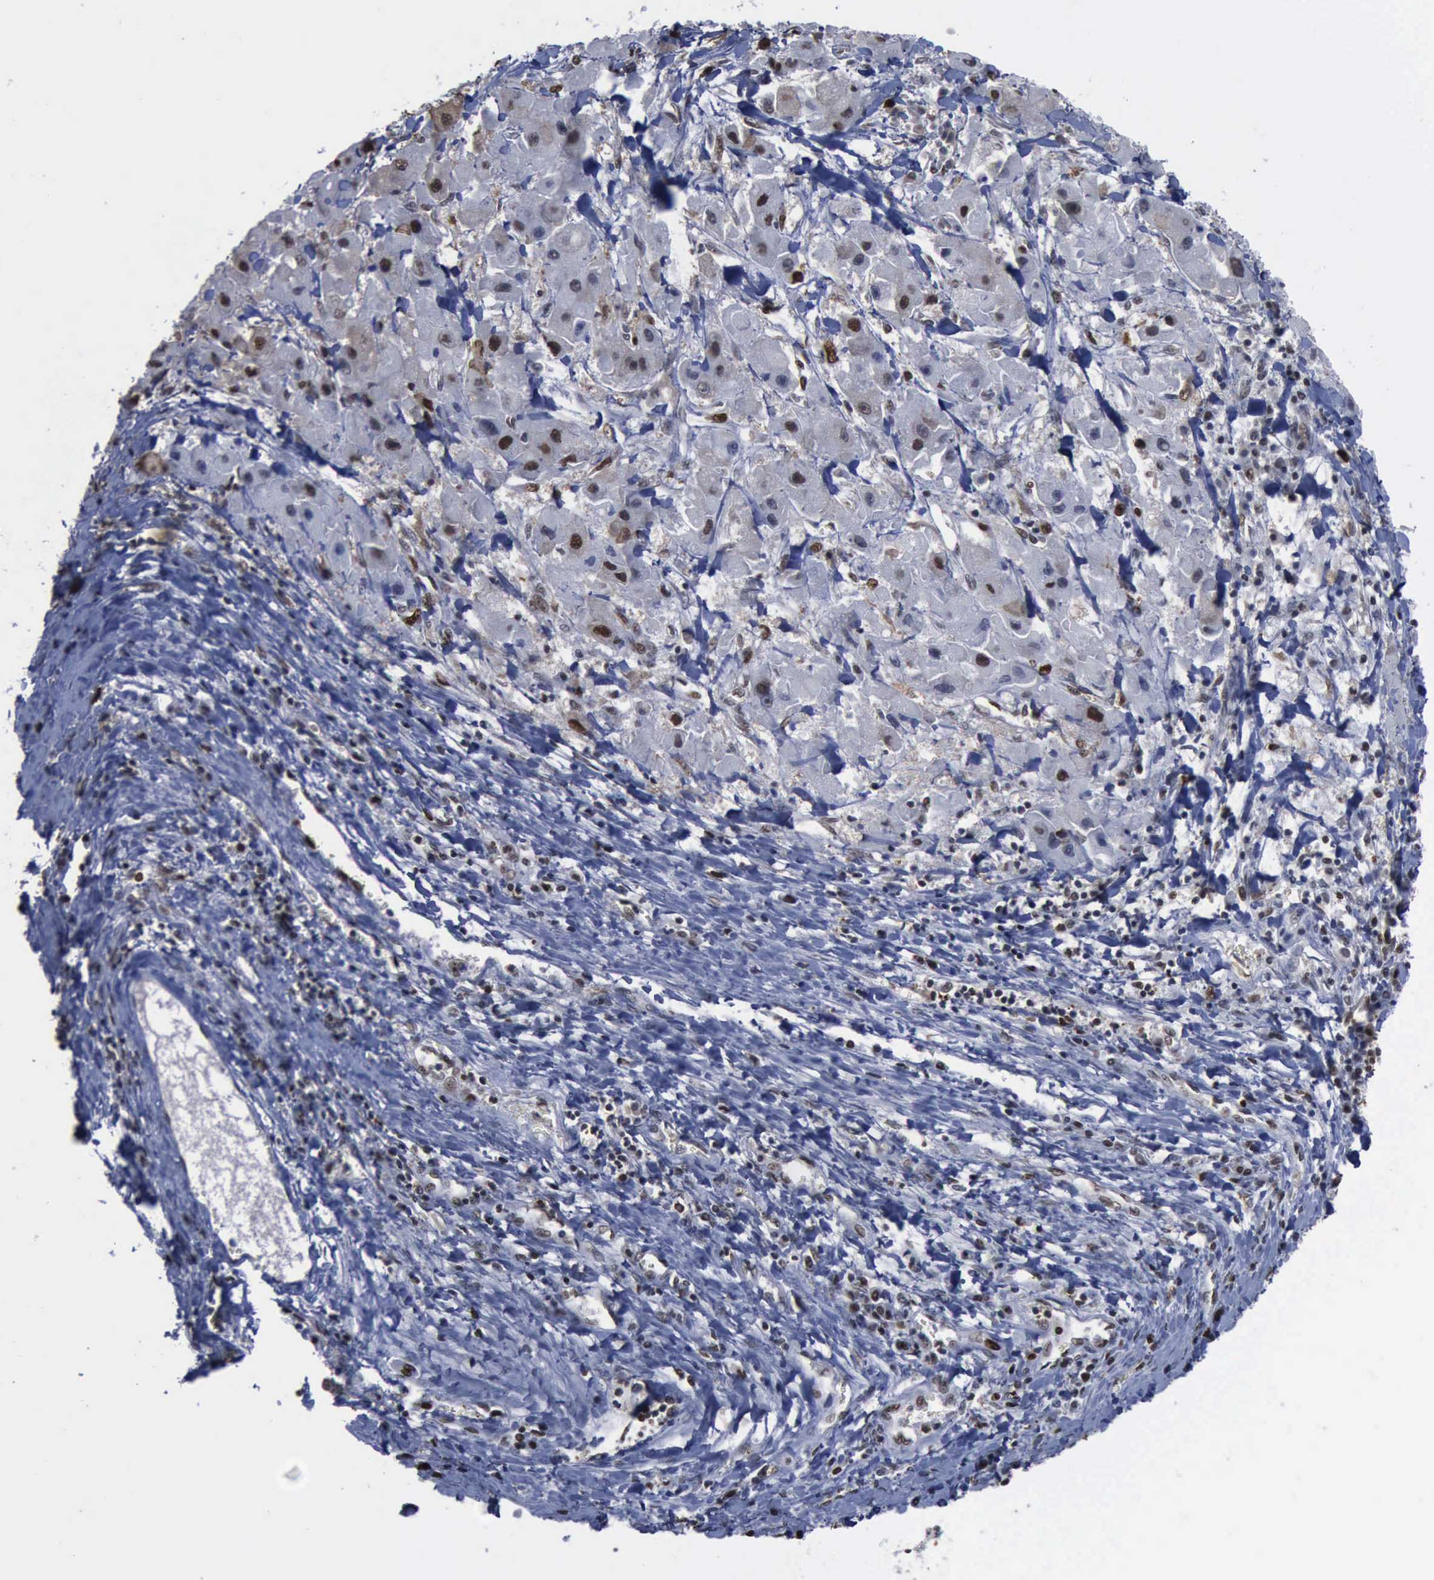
{"staining": {"intensity": "weak", "quantity": "25%-75%", "location": "nuclear"}, "tissue": "liver cancer", "cell_type": "Tumor cells", "image_type": "cancer", "snomed": [{"axis": "morphology", "description": "Carcinoma, Hepatocellular, NOS"}, {"axis": "topography", "description": "Liver"}], "caption": "Human liver hepatocellular carcinoma stained for a protein (brown) displays weak nuclear positive staining in approximately 25%-75% of tumor cells.", "gene": "PCNA", "patient": {"sex": "male", "age": 24}}